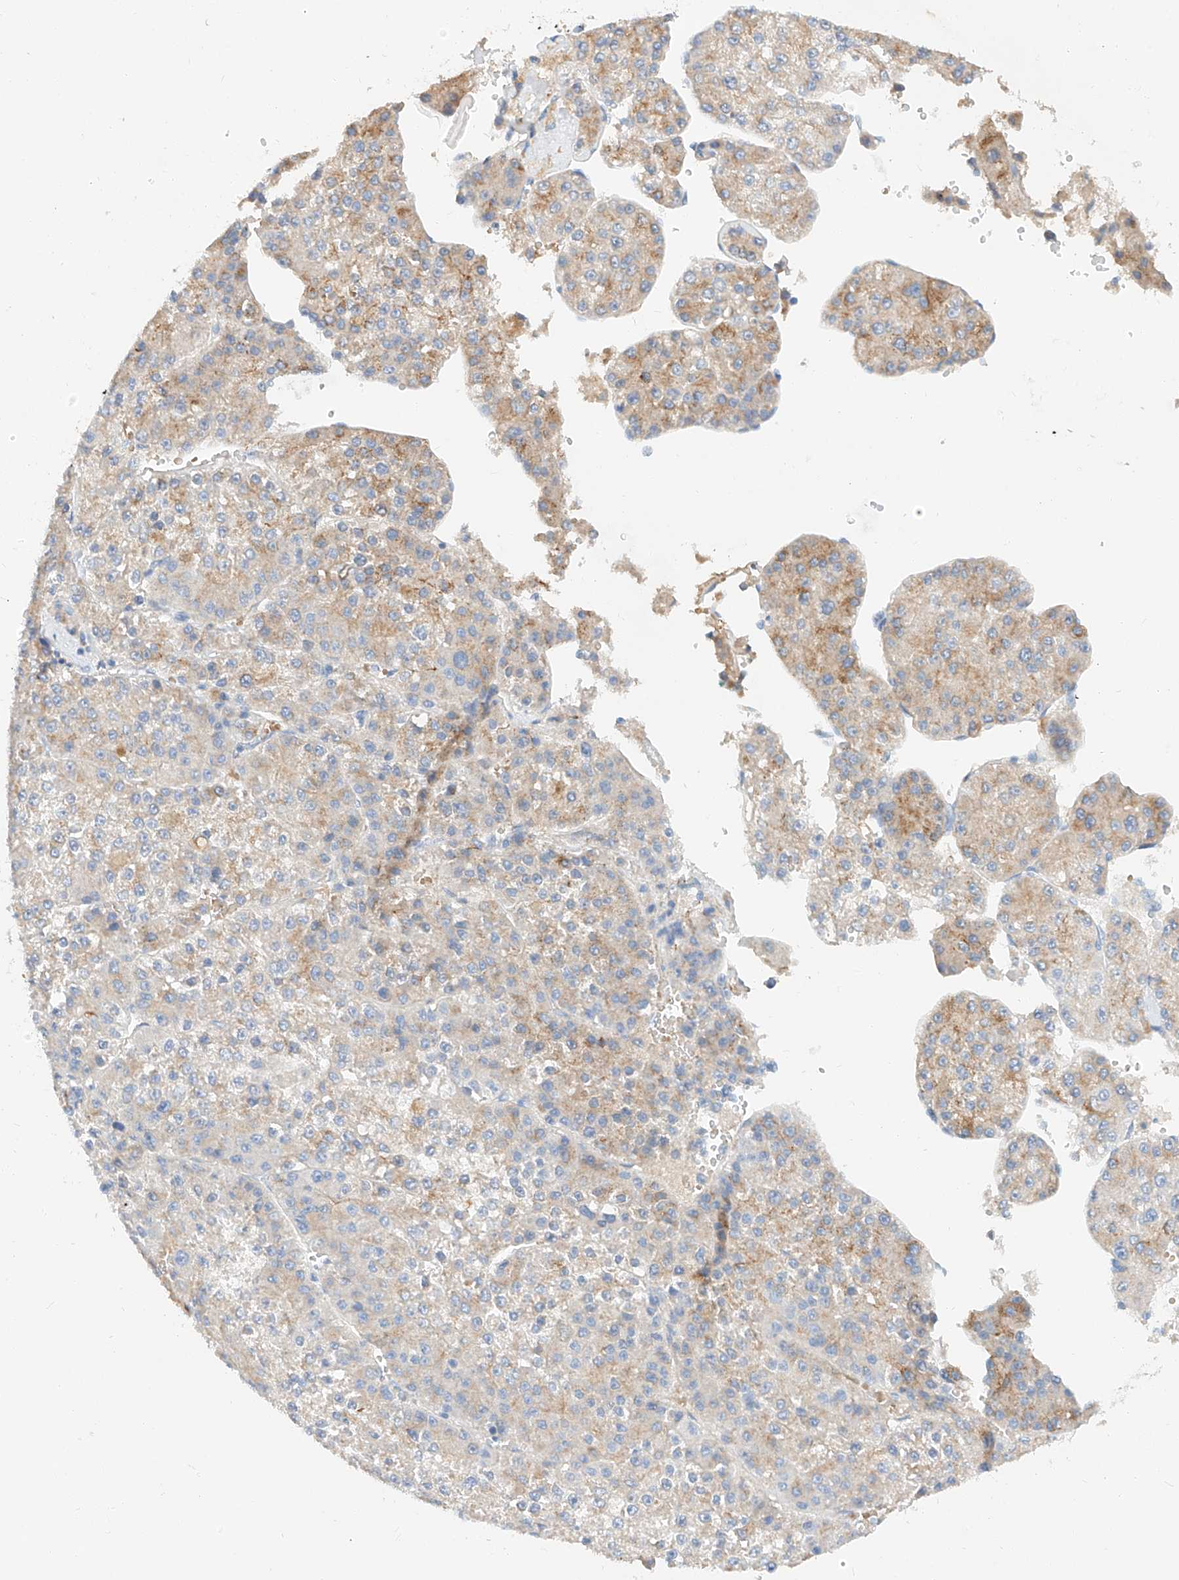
{"staining": {"intensity": "moderate", "quantity": "<25%", "location": "cytoplasmic/membranous"}, "tissue": "liver cancer", "cell_type": "Tumor cells", "image_type": "cancer", "snomed": [{"axis": "morphology", "description": "Carcinoma, Hepatocellular, NOS"}, {"axis": "topography", "description": "Liver"}], "caption": "Immunohistochemistry (IHC) (DAB (3,3'-diaminobenzidine)) staining of liver cancer (hepatocellular carcinoma) exhibits moderate cytoplasmic/membranous protein staining in about <25% of tumor cells. (Brightfield microscopy of DAB IHC at high magnification).", "gene": "MAP7", "patient": {"sex": "female", "age": 73}}